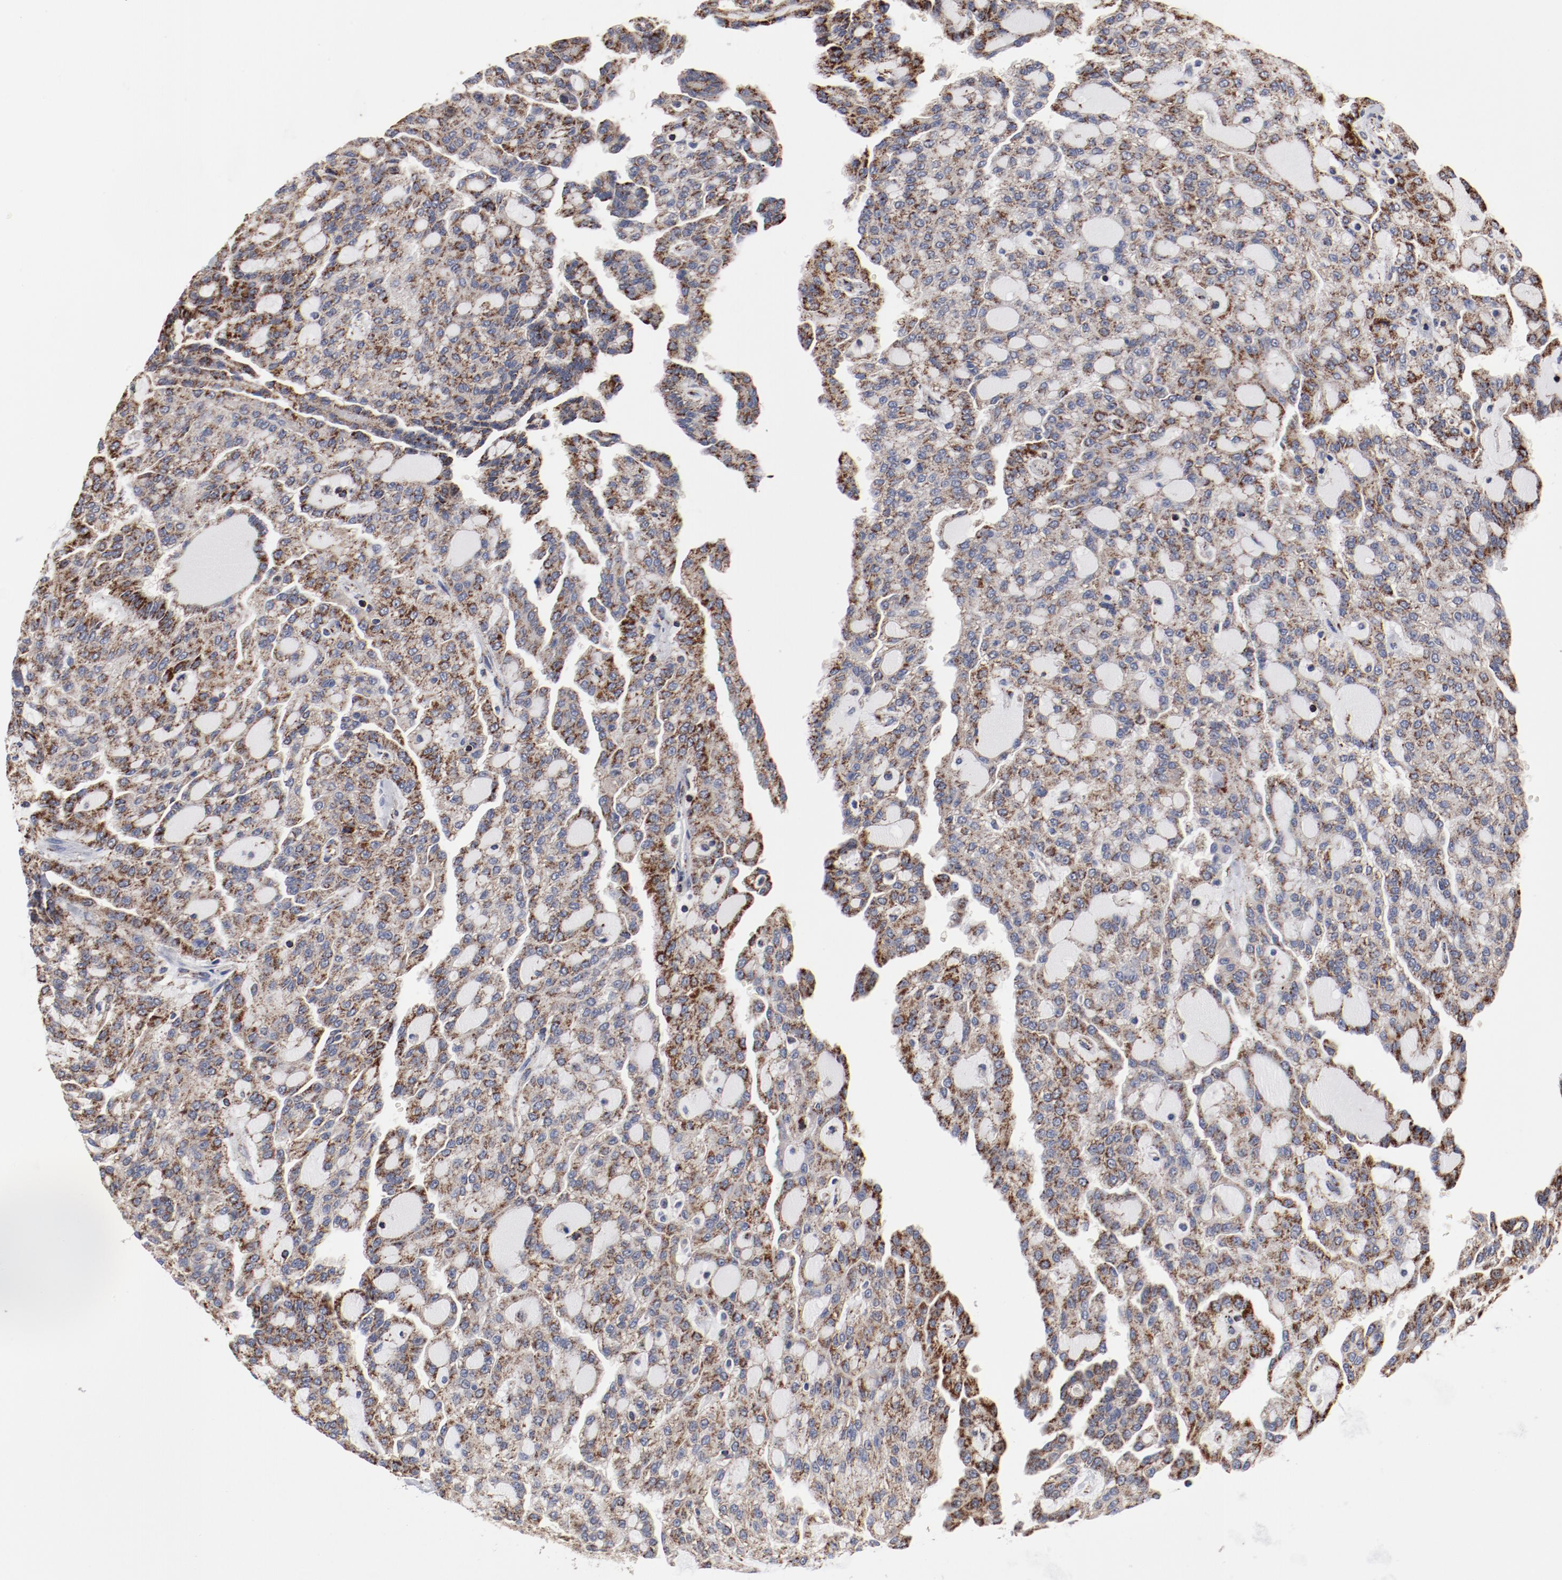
{"staining": {"intensity": "strong", "quantity": ">75%", "location": "cytoplasmic/membranous"}, "tissue": "renal cancer", "cell_type": "Tumor cells", "image_type": "cancer", "snomed": [{"axis": "morphology", "description": "Adenocarcinoma, NOS"}, {"axis": "topography", "description": "Kidney"}], "caption": "Renal adenocarcinoma tissue demonstrates strong cytoplasmic/membranous staining in about >75% of tumor cells", "gene": "NDUFV2", "patient": {"sex": "male", "age": 63}}